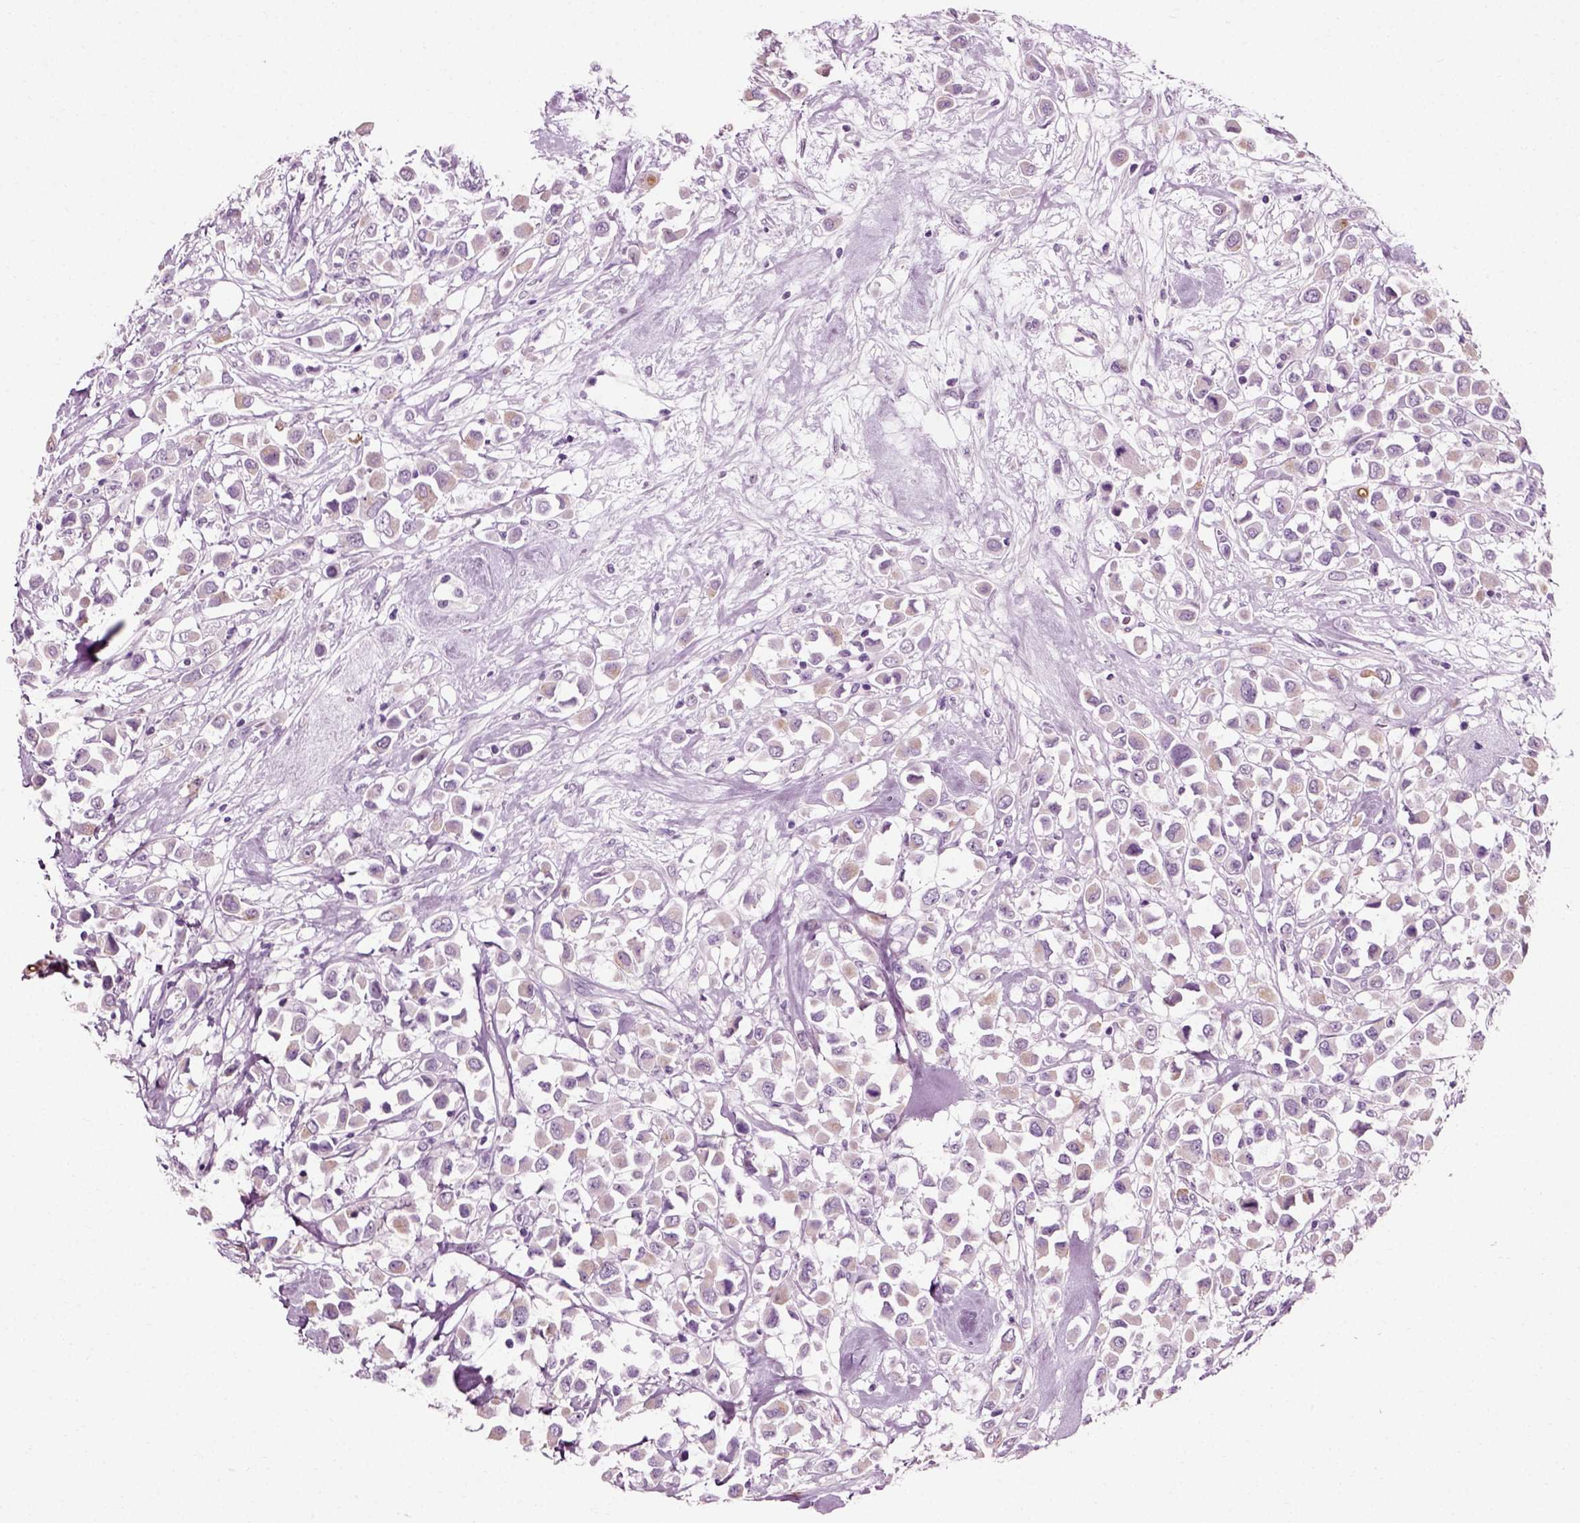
{"staining": {"intensity": "weak", "quantity": "<25%", "location": "cytoplasmic/membranous"}, "tissue": "breast cancer", "cell_type": "Tumor cells", "image_type": "cancer", "snomed": [{"axis": "morphology", "description": "Duct carcinoma"}, {"axis": "topography", "description": "Breast"}], "caption": "DAB immunohistochemical staining of human breast cancer (intraductal carcinoma) shows no significant positivity in tumor cells.", "gene": "SLC26A8", "patient": {"sex": "female", "age": 61}}